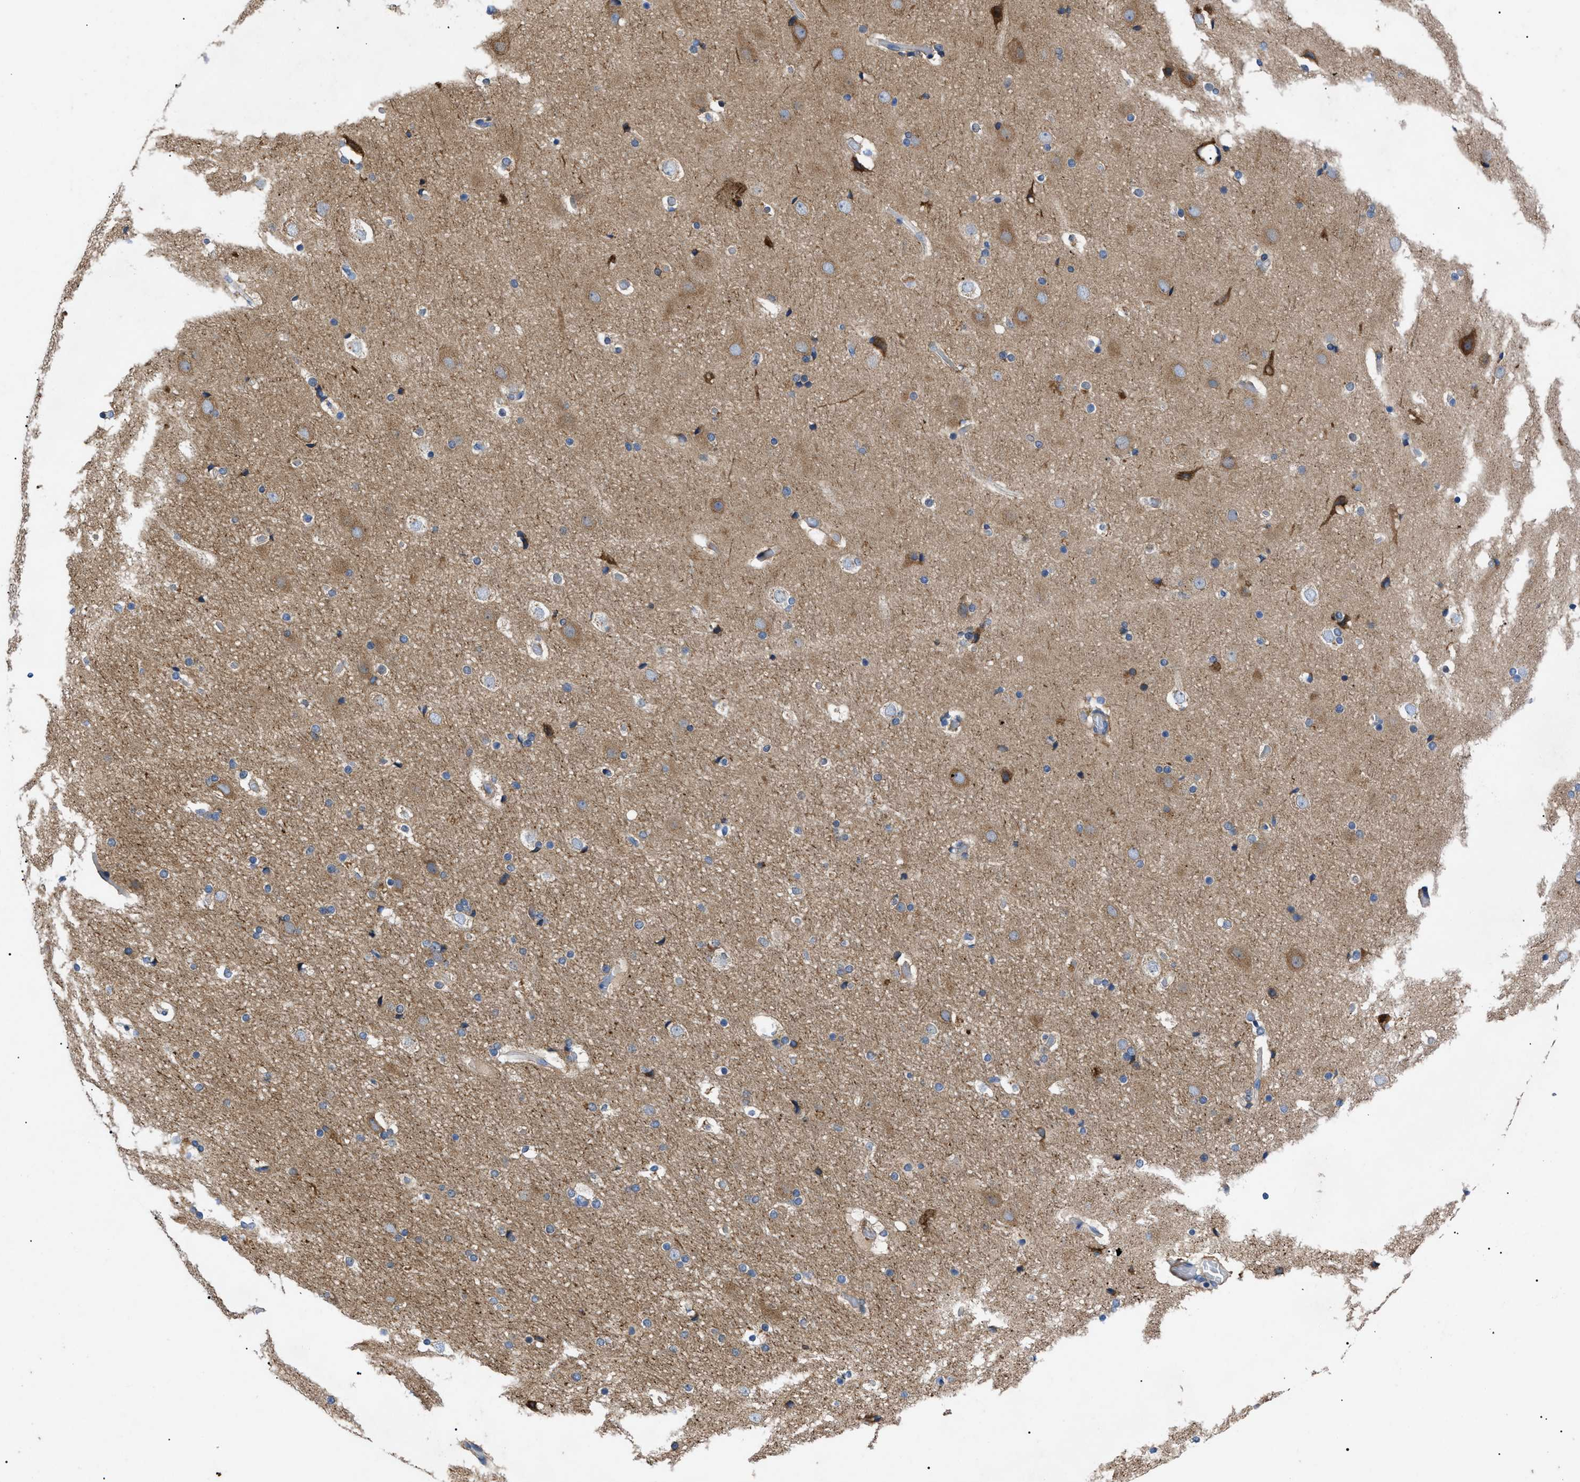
{"staining": {"intensity": "negative", "quantity": "none", "location": "none"}, "tissue": "cerebral cortex", "cell_type": "Endothelial cells", "image_type": "normal", "snomed": [{"axis": "morphology", "description": "Normal tissue, NOS"}, {"axis": "topography", "description": "Cerebral cortex"}], "caption": "Immunohistochemistry (IHC) histopathology image of unremarkable human cerebral cortex stained for a protein (brown), which shows no expression in endothelial cells.", "gene": "HSPB8", "patient": {"sex": "male", "age": 57}}